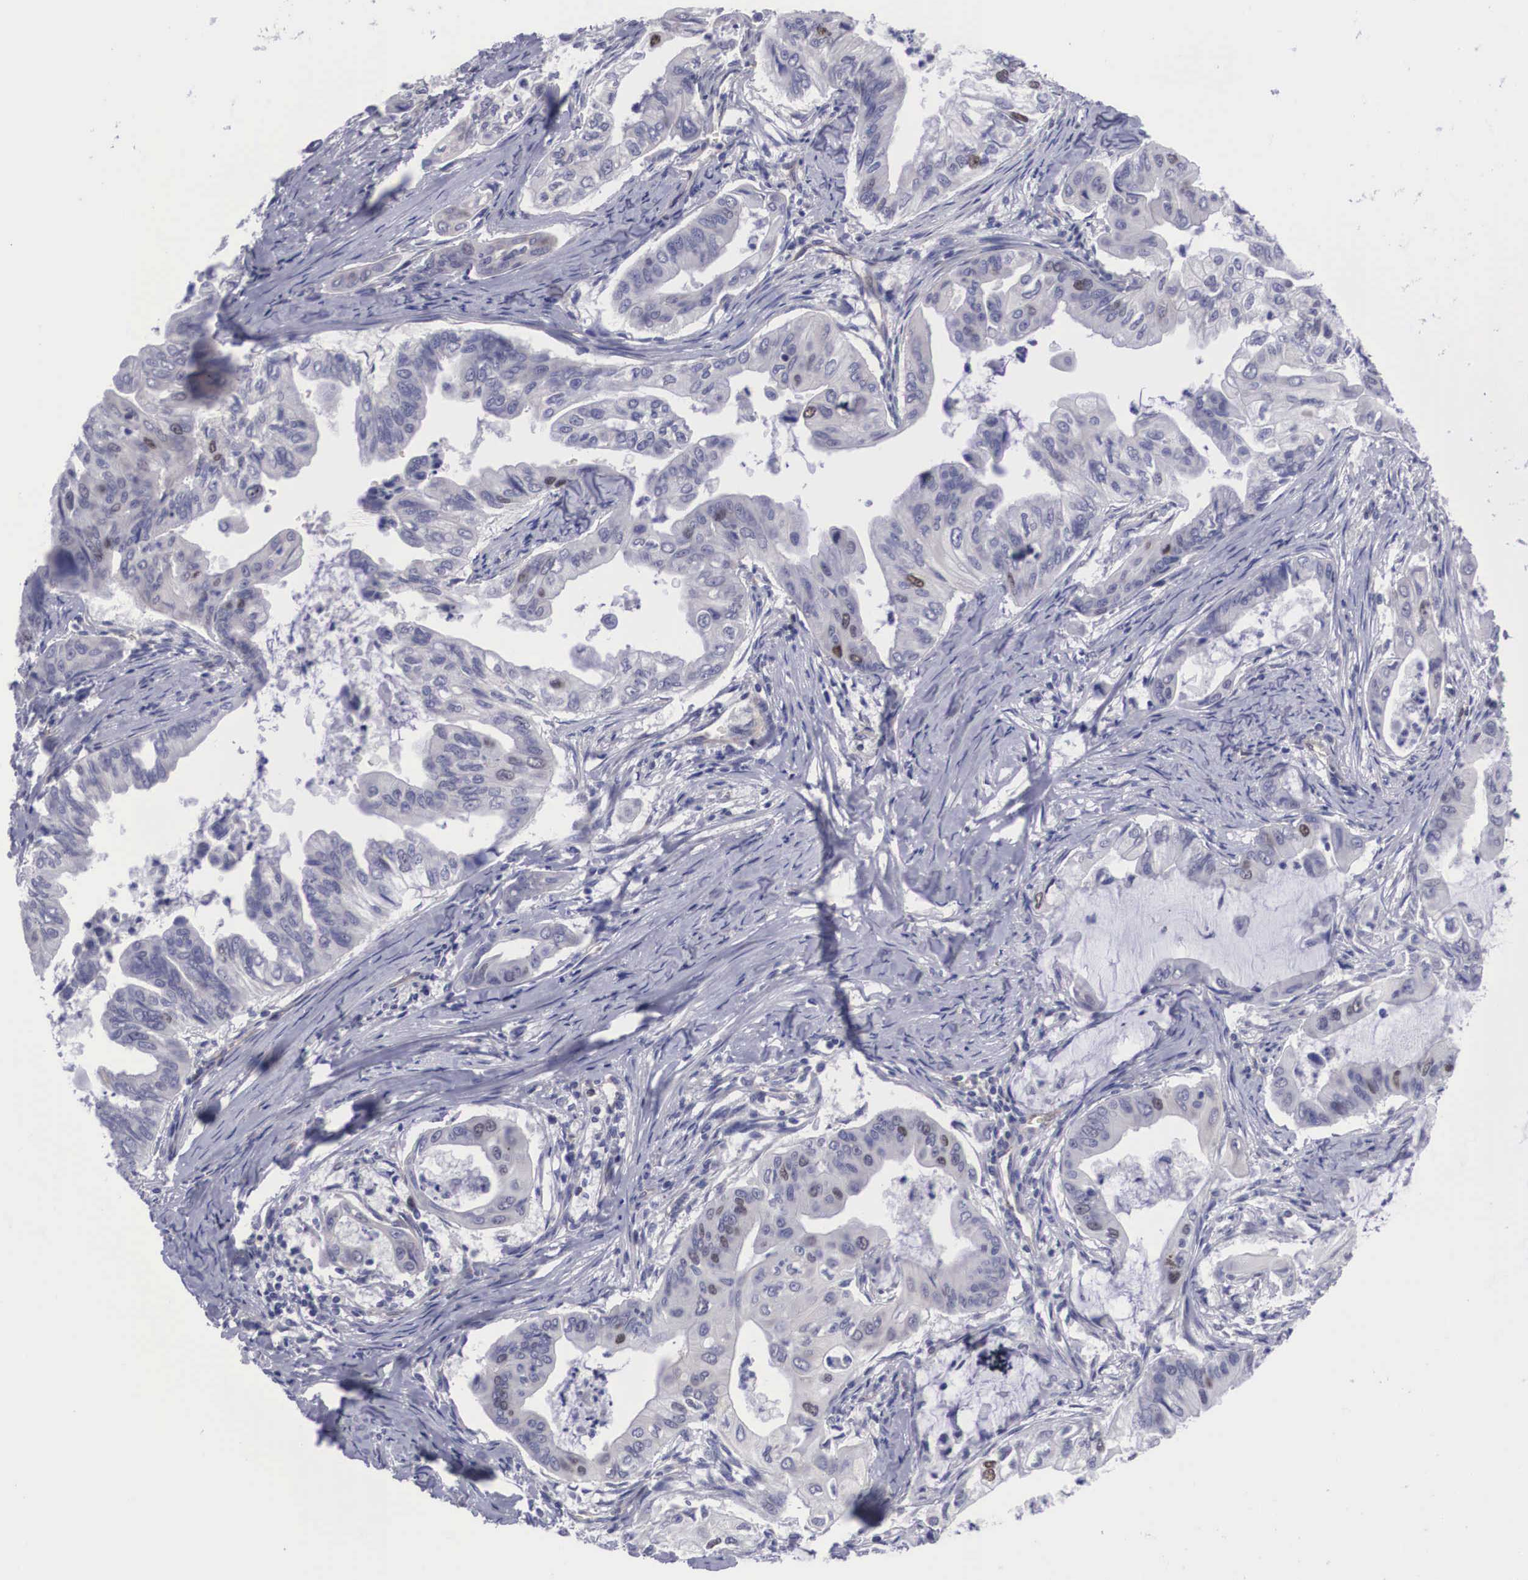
{"staining": {"intensity": "negative", "quantity": "none", "location": "none"}, "tissue": "stomach cancer", "cell_type": "Tumor cells", "image_type": "cancer", "snomed": [{"axis": "morphology", "description": "Adenocarcinoma, NOS"}, {"axis": "topography", "description": "Stomach, upper"}], "caption": "DAB (3,3'-diaminobenzidine) immunohistochemical staining of adenocarcinoma (stomach) displays no significant expression in tumor cells.", "gene": "MAST4", "patient": {"sex": "male", "age": 80}}